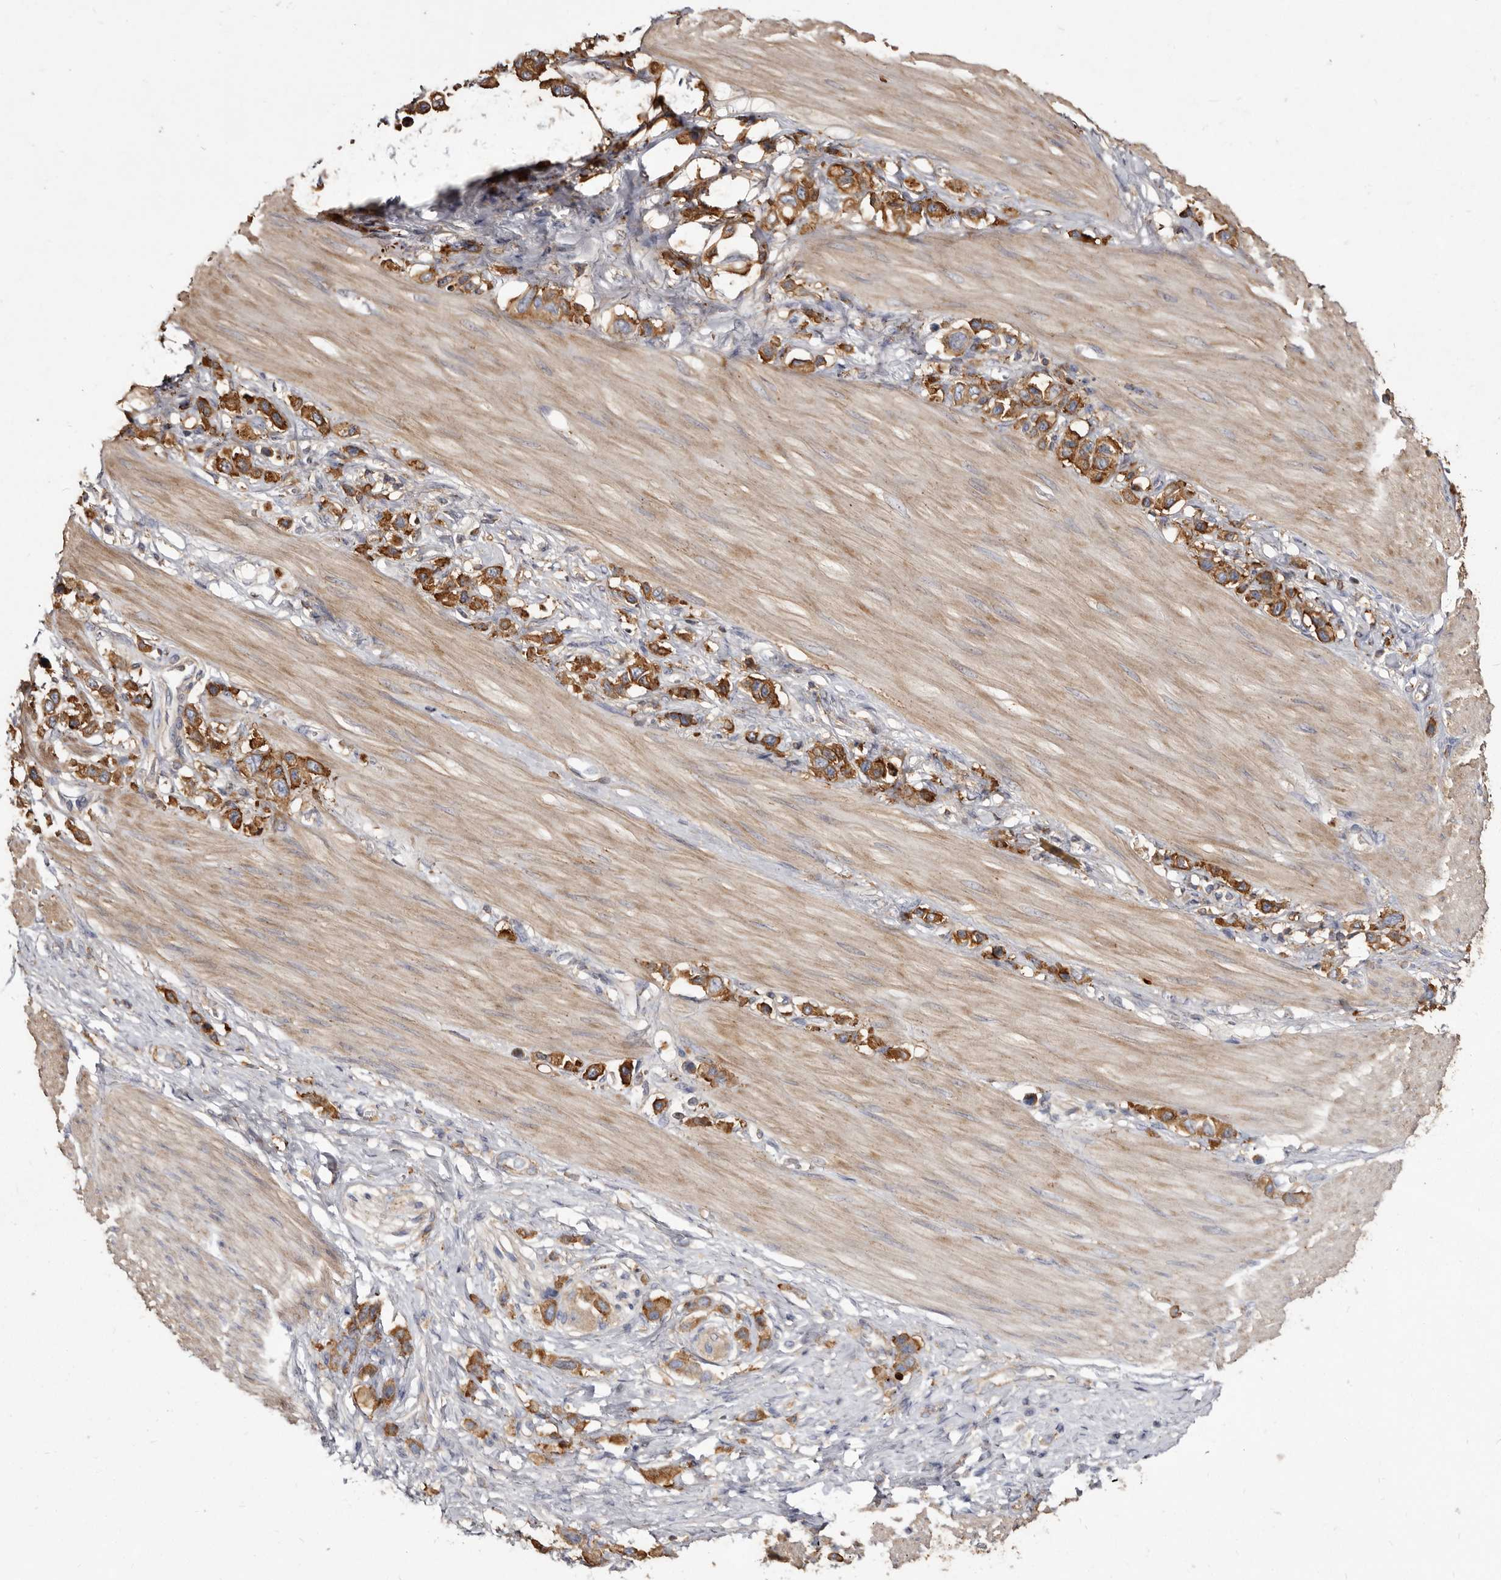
{"staining": {"intensity": "moderate", "quantity": ">75%", "location": "cytoplasmic/membranous"}, "tissue": "stomach cancer", "cell_type": "Tumor cells", "image_type": "cancer", "snomed": [{"axis": "morphology", "description": "Adenocarcinoma, NOS"}, {"axis": "topography", "description": "Stomach"}], "caption": "Stomach adenocarcinoma stained for a protein (brown) displays moderate cytoplasmic/membranous positive staining in approximately >75% of tumor cells.", "gene": "TPD52", "patient": {"sex": "female", "age": 65}}